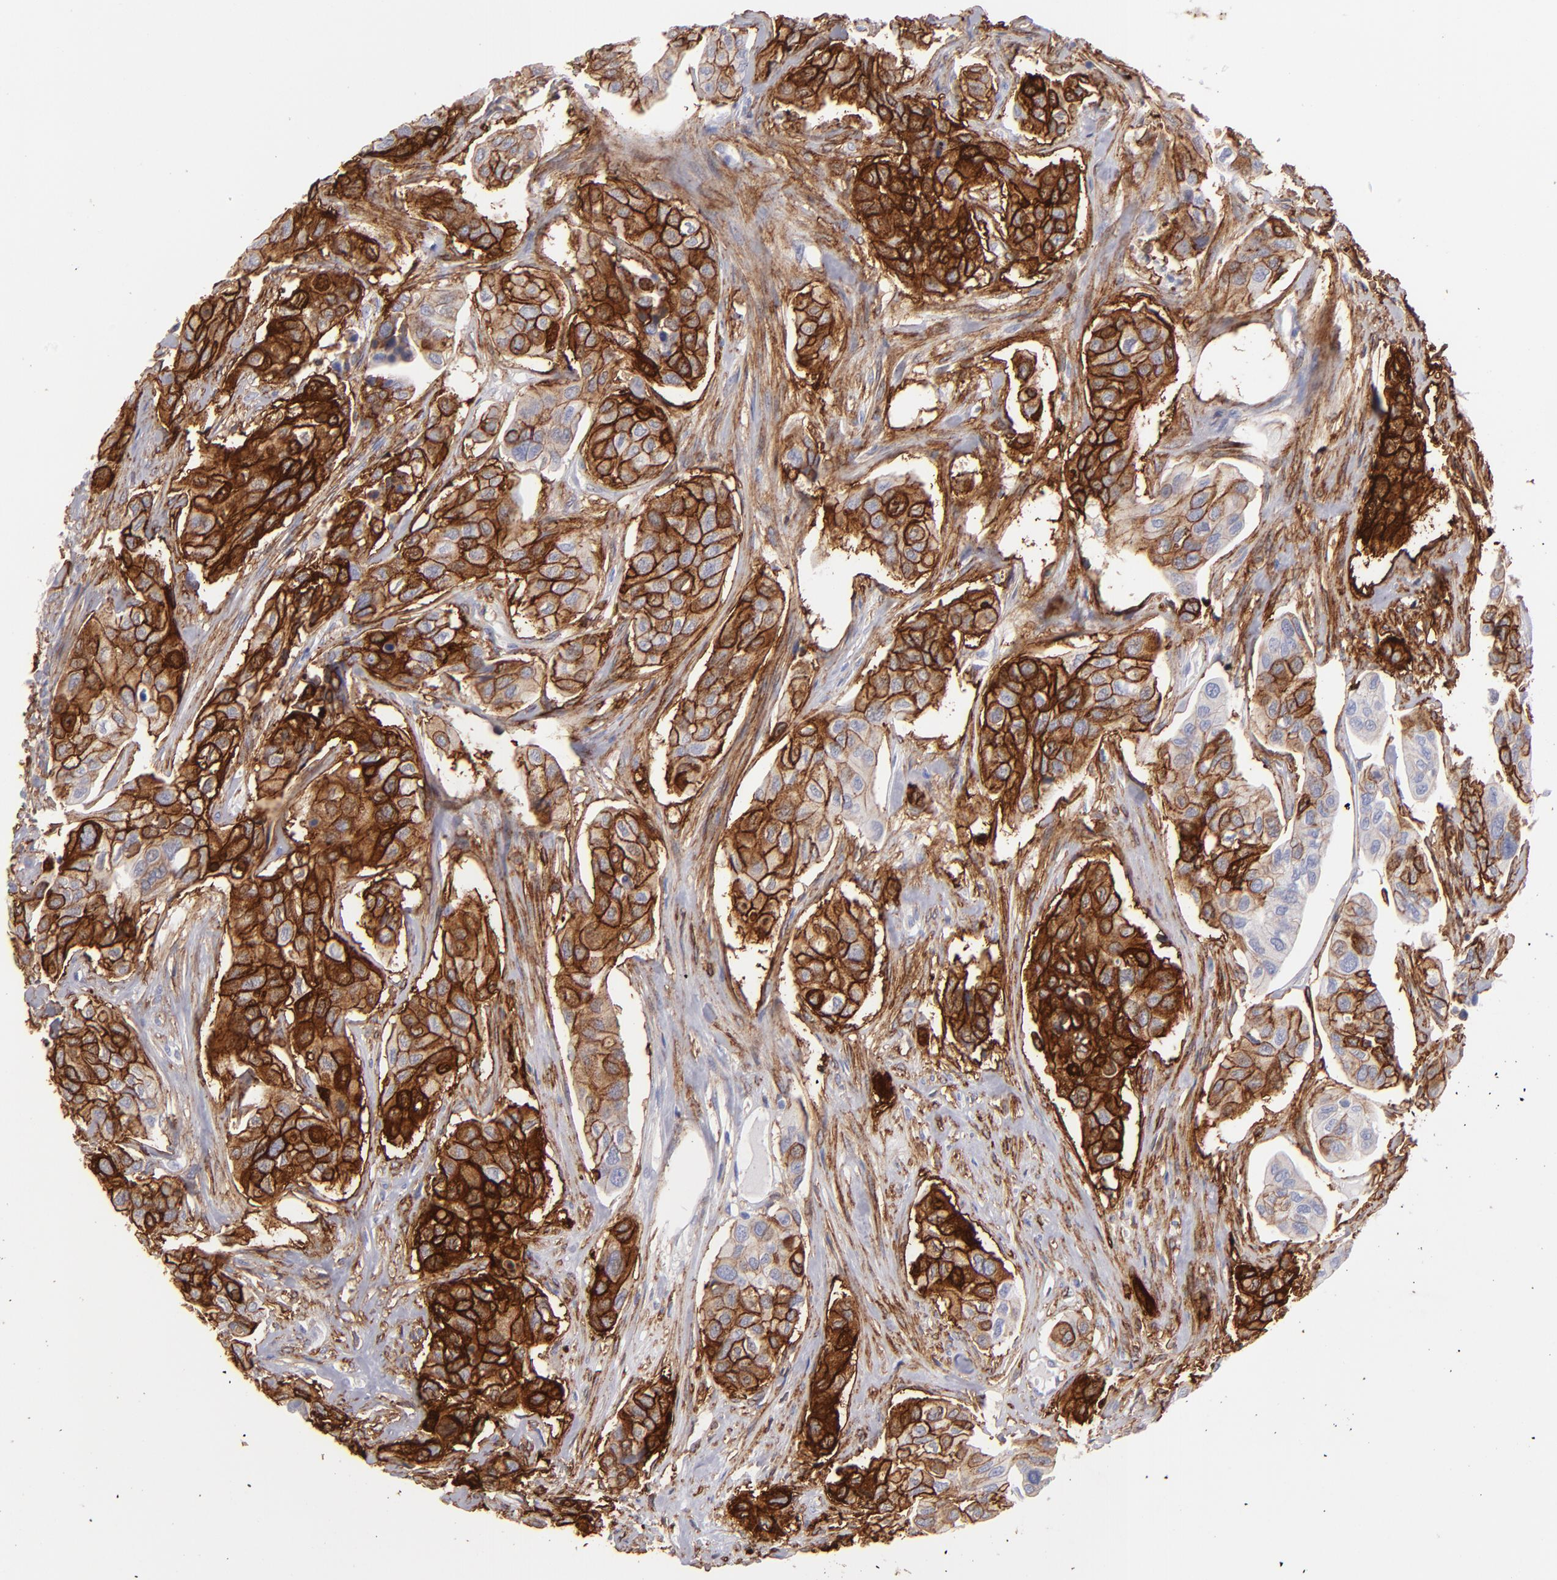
{"staining": {"intensity": "strong", "quantity": ">75%", "location": "cytoplasmic/membranous"}, "tissue": "urothelial cancer", "cell_type": "Tumor cells", "image_type": "cancer", "snomed": [{"axis": "morphology", "description": "Adenocarcinoma, NOS"}, {"axis": "topography", "description": "Urinary bladder"}], "caption": "A brown stain shows strong cytoplasmic/membranous positivity of a protein in human adenocarcinoma tumor cells.", "gene": "AHNAK2", "patient": {"sex": "male", "age": 61}}